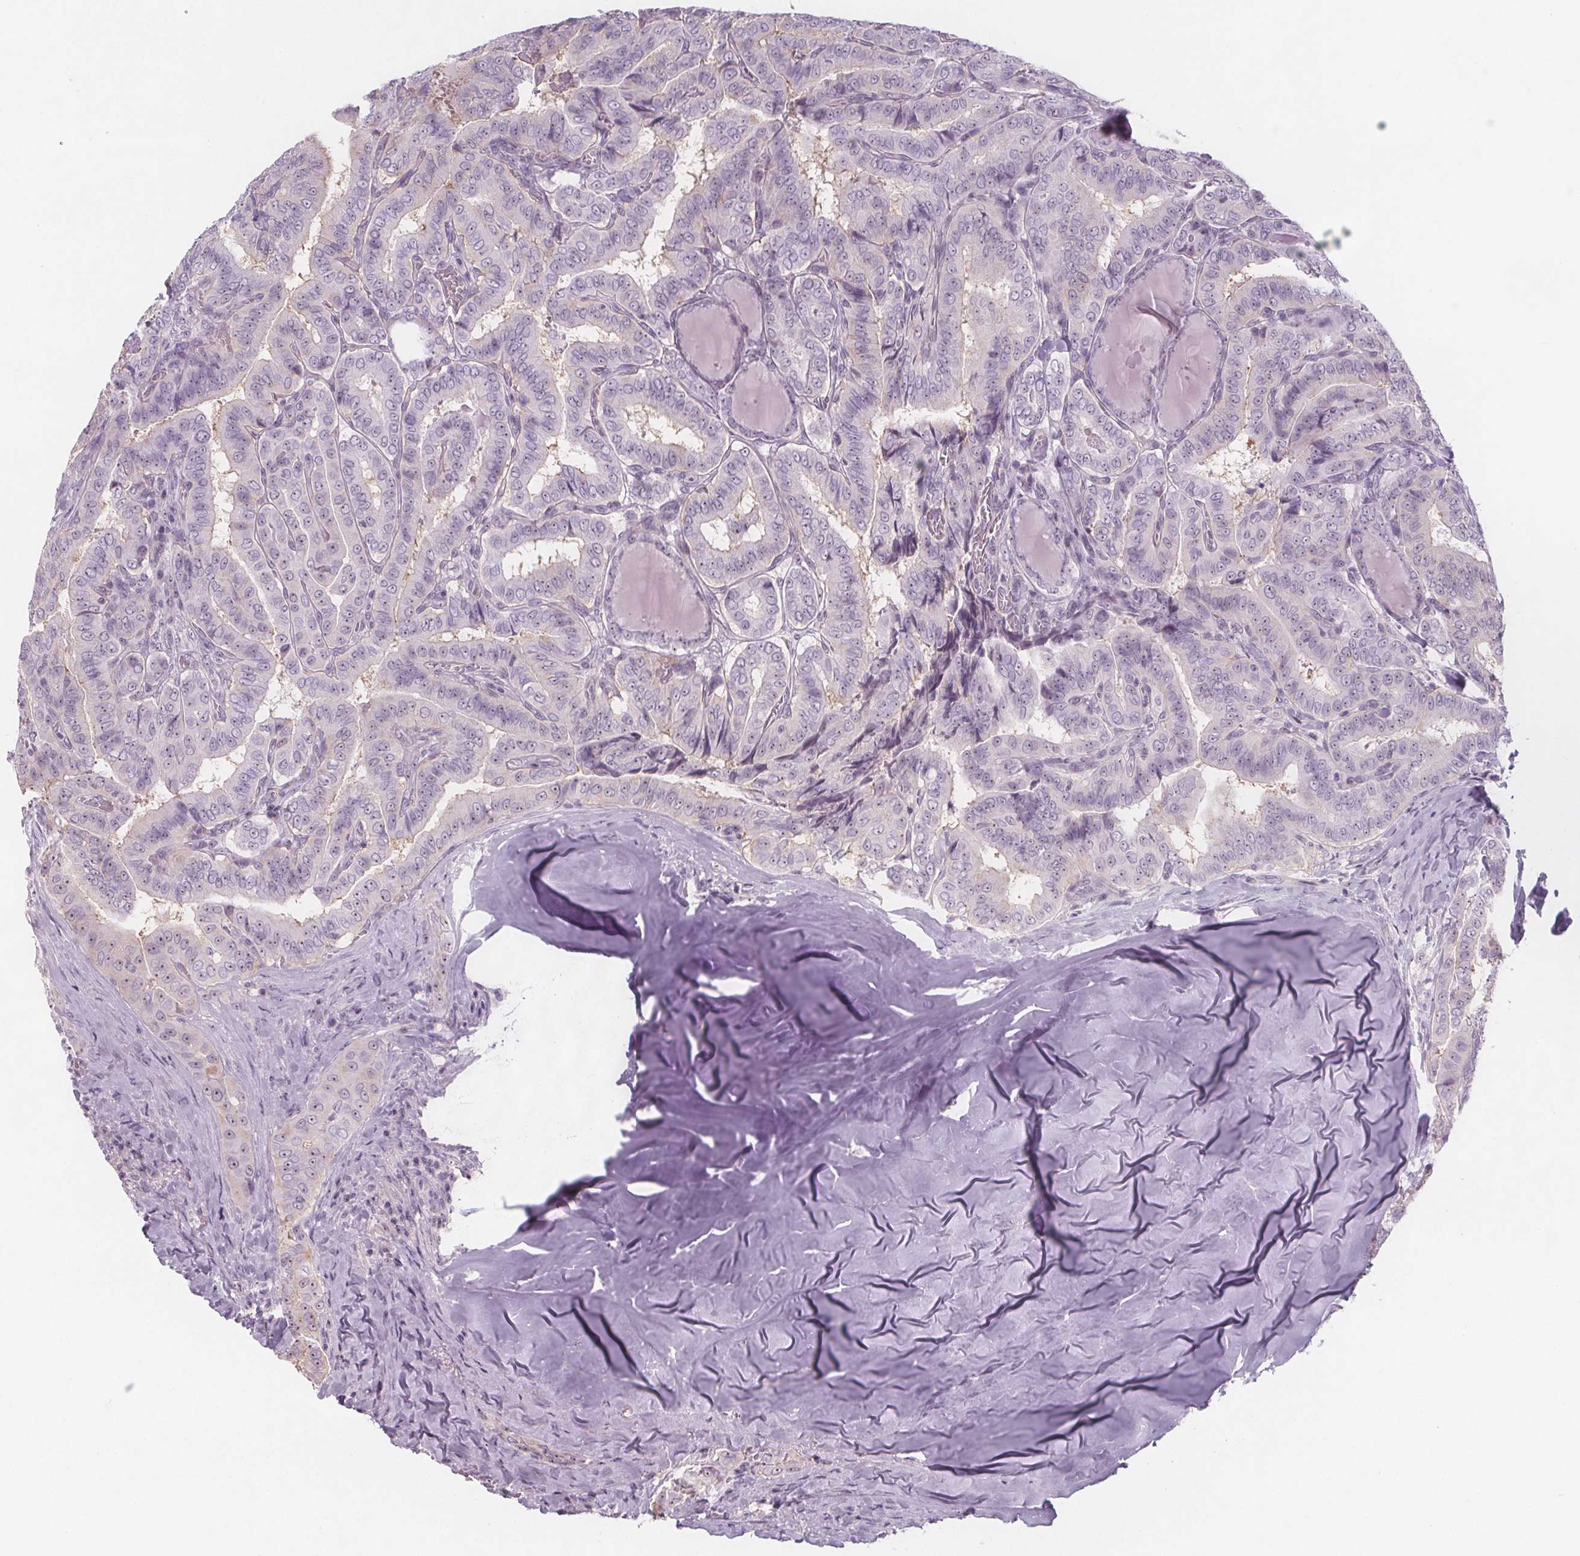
{"staining": {"intensity": "weak", "quantity": "25%-75%", "location": "cytoplasmic/membranous,nuclear"}, "tissue": "thyroid cancer", "cell_type": "Tumor cells", "image_type": "cancer", "snomed": [{"axis": "morphology", "description": "Papillary adenocarcinoma, NOS"}, {"axis": "morphology", "description": "Papillary adenoma metastatic"}, {"axis": "topography", "description": "Thyroid gland"}], "caption": "Human thyroid papillary adenocarcinoma stained with a brown dye displays weak cytoplasmic/membranous and nuclear positive staining in about 25%-75% of tumor cells.", "gene": "NOLC1", "patient": {"sex": "female", "age": 50}}